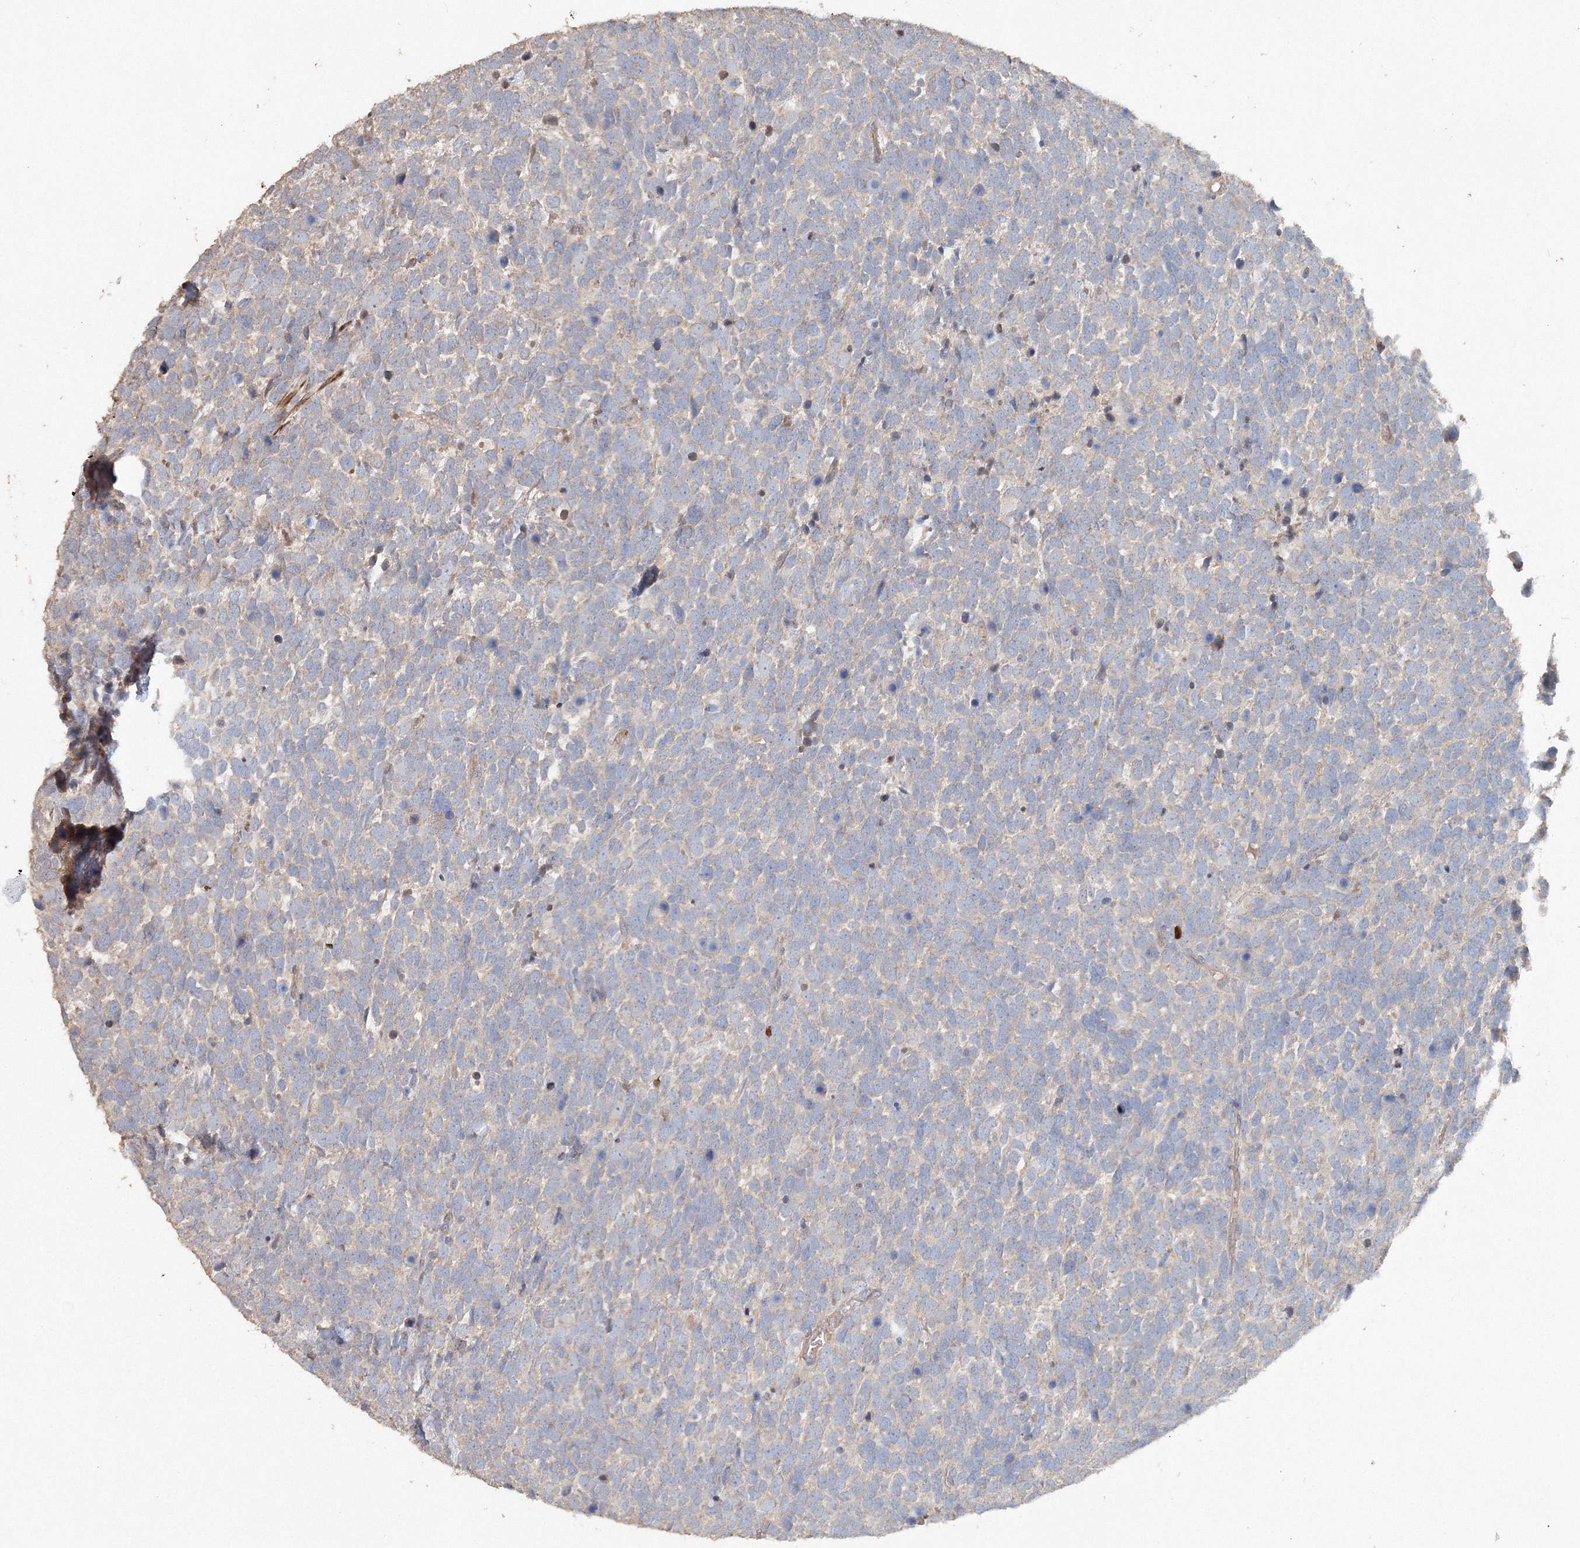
{"staining": {"intensity": "negative", "quantity": "none", "location": "none"}, "tissue": "urothelial cancer", "cell_type": "Tumor cells", "image_type": "cancer", "snomed": [{"axis": "morphology", "description": "Urothelial carcinoma, High grade"}, {"axis": "topography", "description": "Urinary bladder"}], "caption": "Immunohistochemical staining of human urothelial cancer exhibits no significant expression in tumor cells. (DAB (3,3'-diaminobenzidine) immunohistochemistry (IHC) visualized using brightfield microscopy, high magnification).", "gene": "NALF2", "patient": {"sex": "female", "age": 82}}